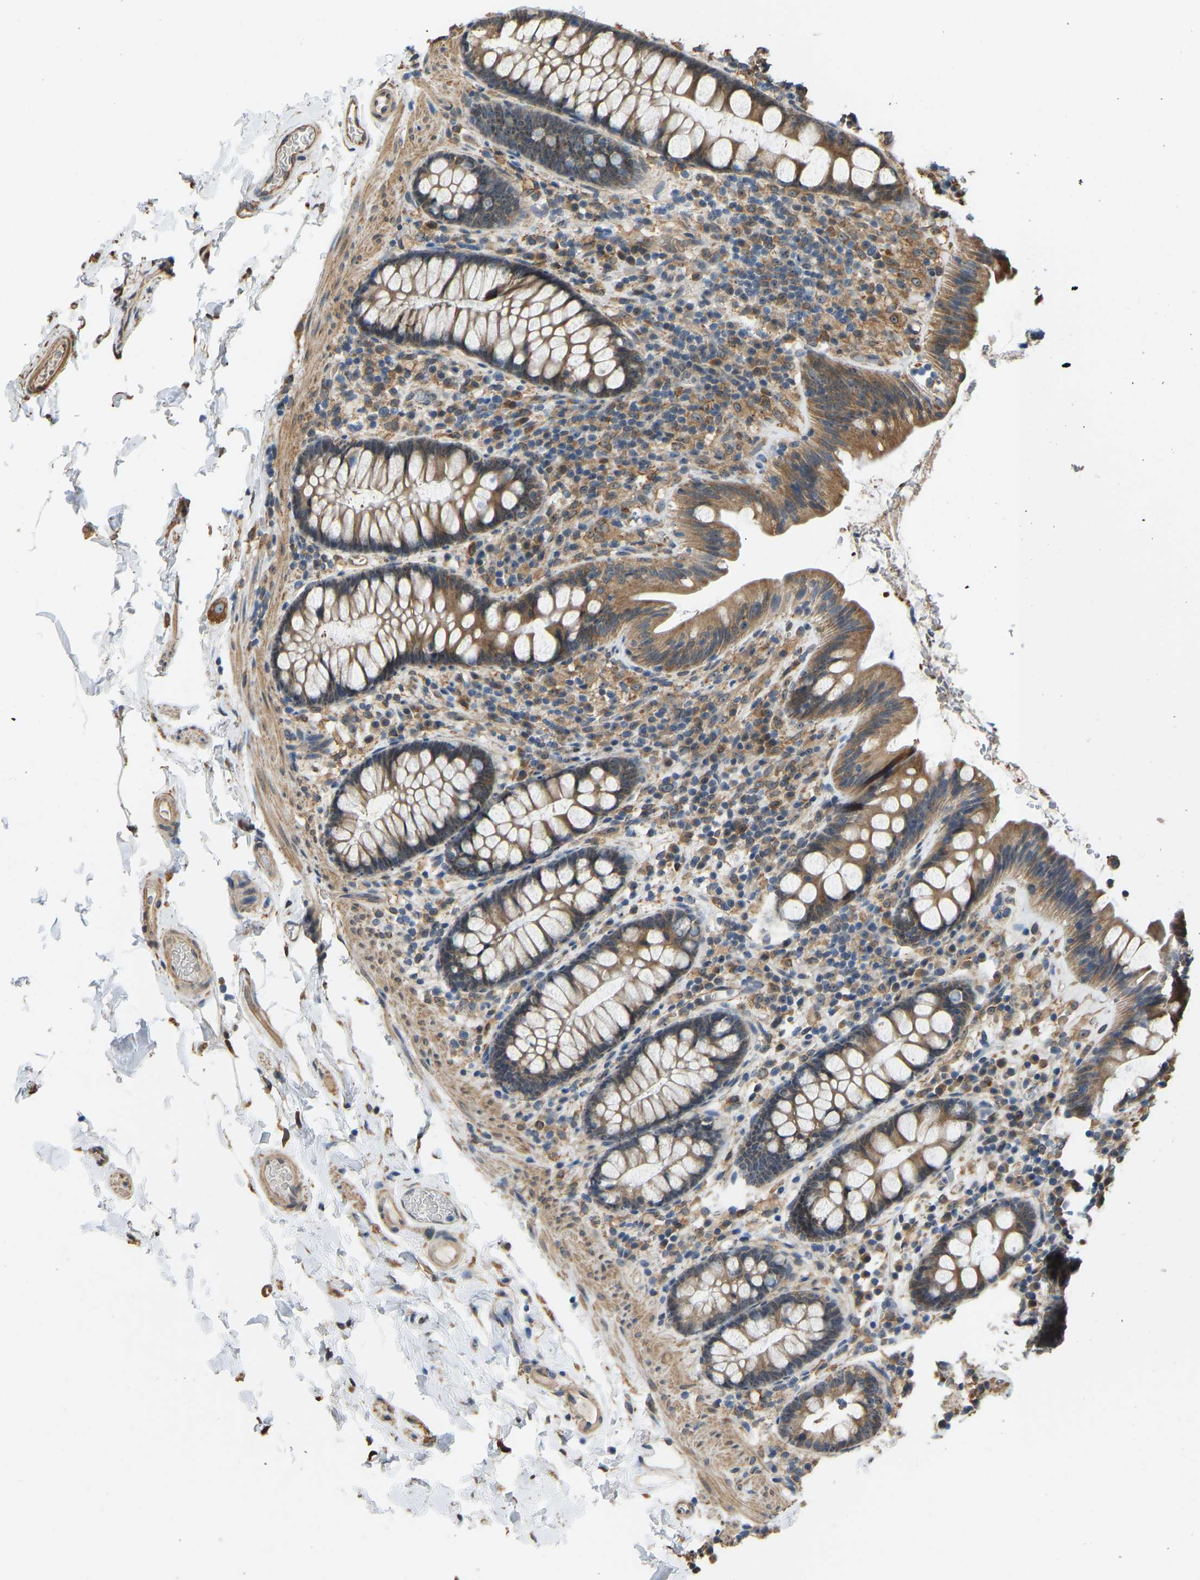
{"staining": {"intensity": "moderate", "quantity": ">75%", "location": "cytoplasmic/membranous"}, "tissue": "colon", "cell_type": "Endothelial cells", "image_type": "normal", "snomed": [{"axis": "morphology", "description": "Normal tissue, NOS"}, {"axis": "topography", "description": "Colon"}], "caption": "Protein expression analysis of normal human colon reveals moderate cytoplasmic/membranous staining in about >75% of endothelial cells.", "gene": "OS9", "patient": {"sex": "female", "age": 80}}